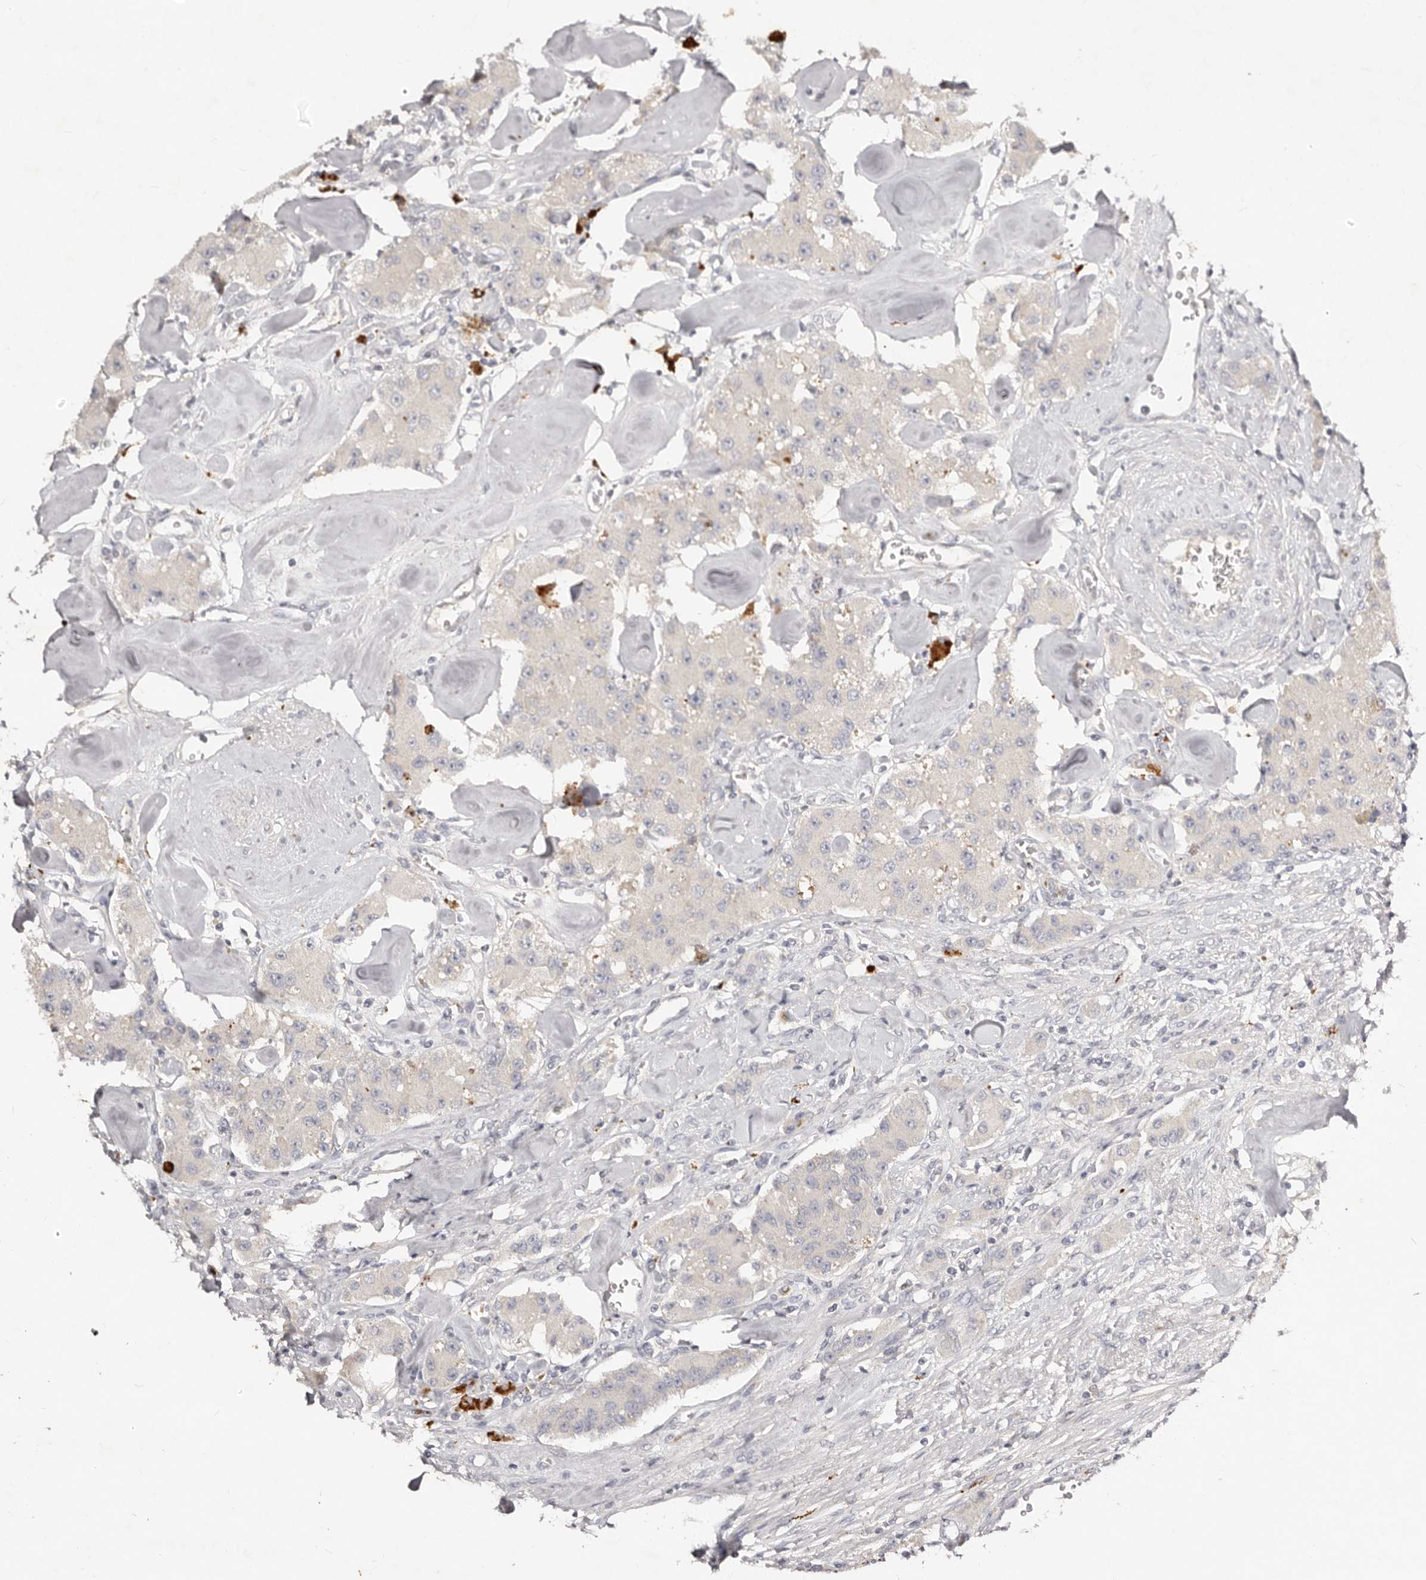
{"staining": {"intensity": "negative", "quantity": "none", "location": "none"}, "tissue": "carcinoid", "cell_type": "Tumor cells", "image_type": "cancer", "snomed": [{"axis": "morphology", "description": "Carcinoid, malignant, NOS"}, {"axis": "topography", "description": "Pancreas"}], "caption": "DAB immunohistochemical staining of carcinoid shows no significant staining in tumor cells.", "gene": "SCUBE2", "patient": {"sex": "male", "age": 41}}